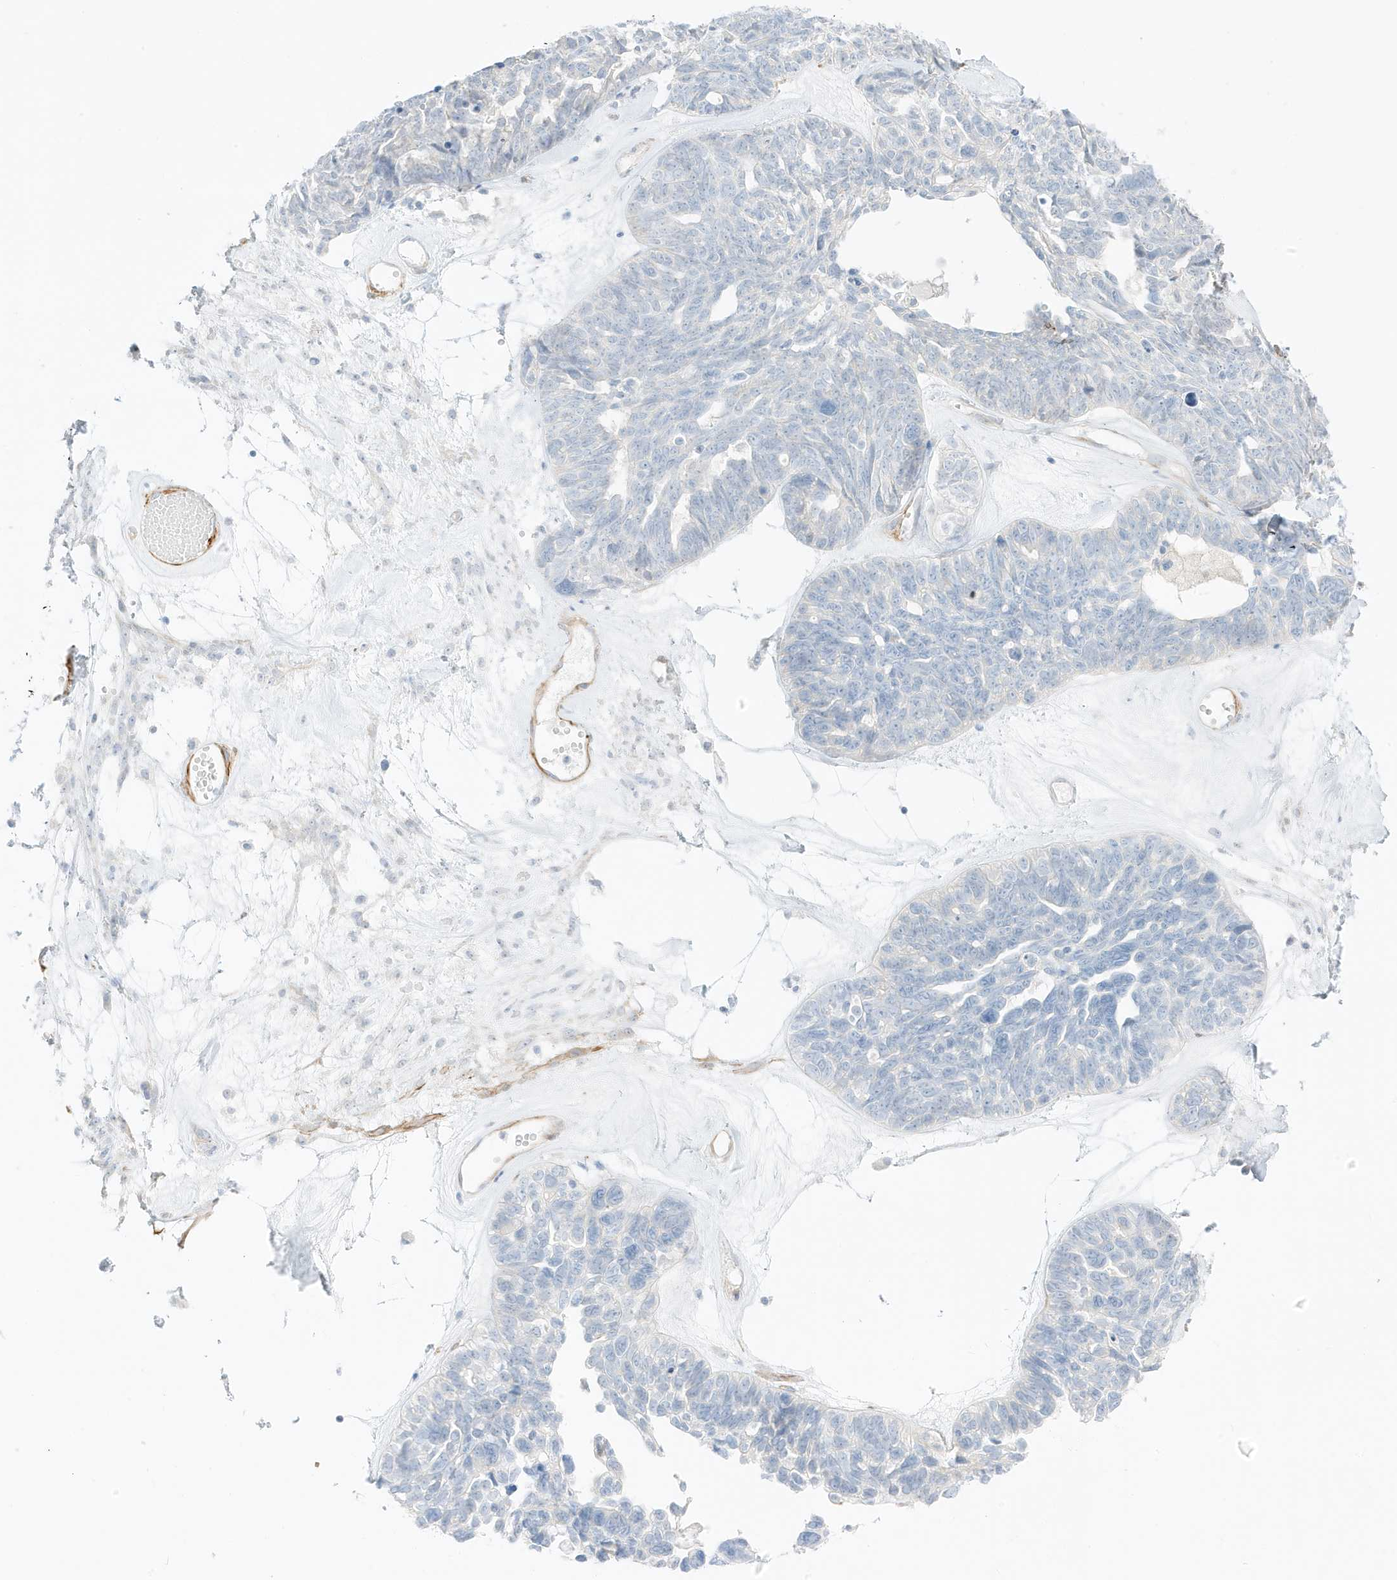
{"staining": {"intensity": "negative", "quantity": "none", "location": "none"}, "tissue": "ovarian cancer", "cell_type": "Tumor cells", "image_type": "cancer", "snomed": [{"axis": "morphology", "description": "Cystadenocarcinoma, serous, NOS"}, {"axis": "topography", "description": "Ovary"}], "caption": "Protein analysis of ovarian serous cystadenocarcinoma shows no significant staining in tumor cells.", "gene": "SLC22A13", "patient": {"sex": "female", "age": 79}}